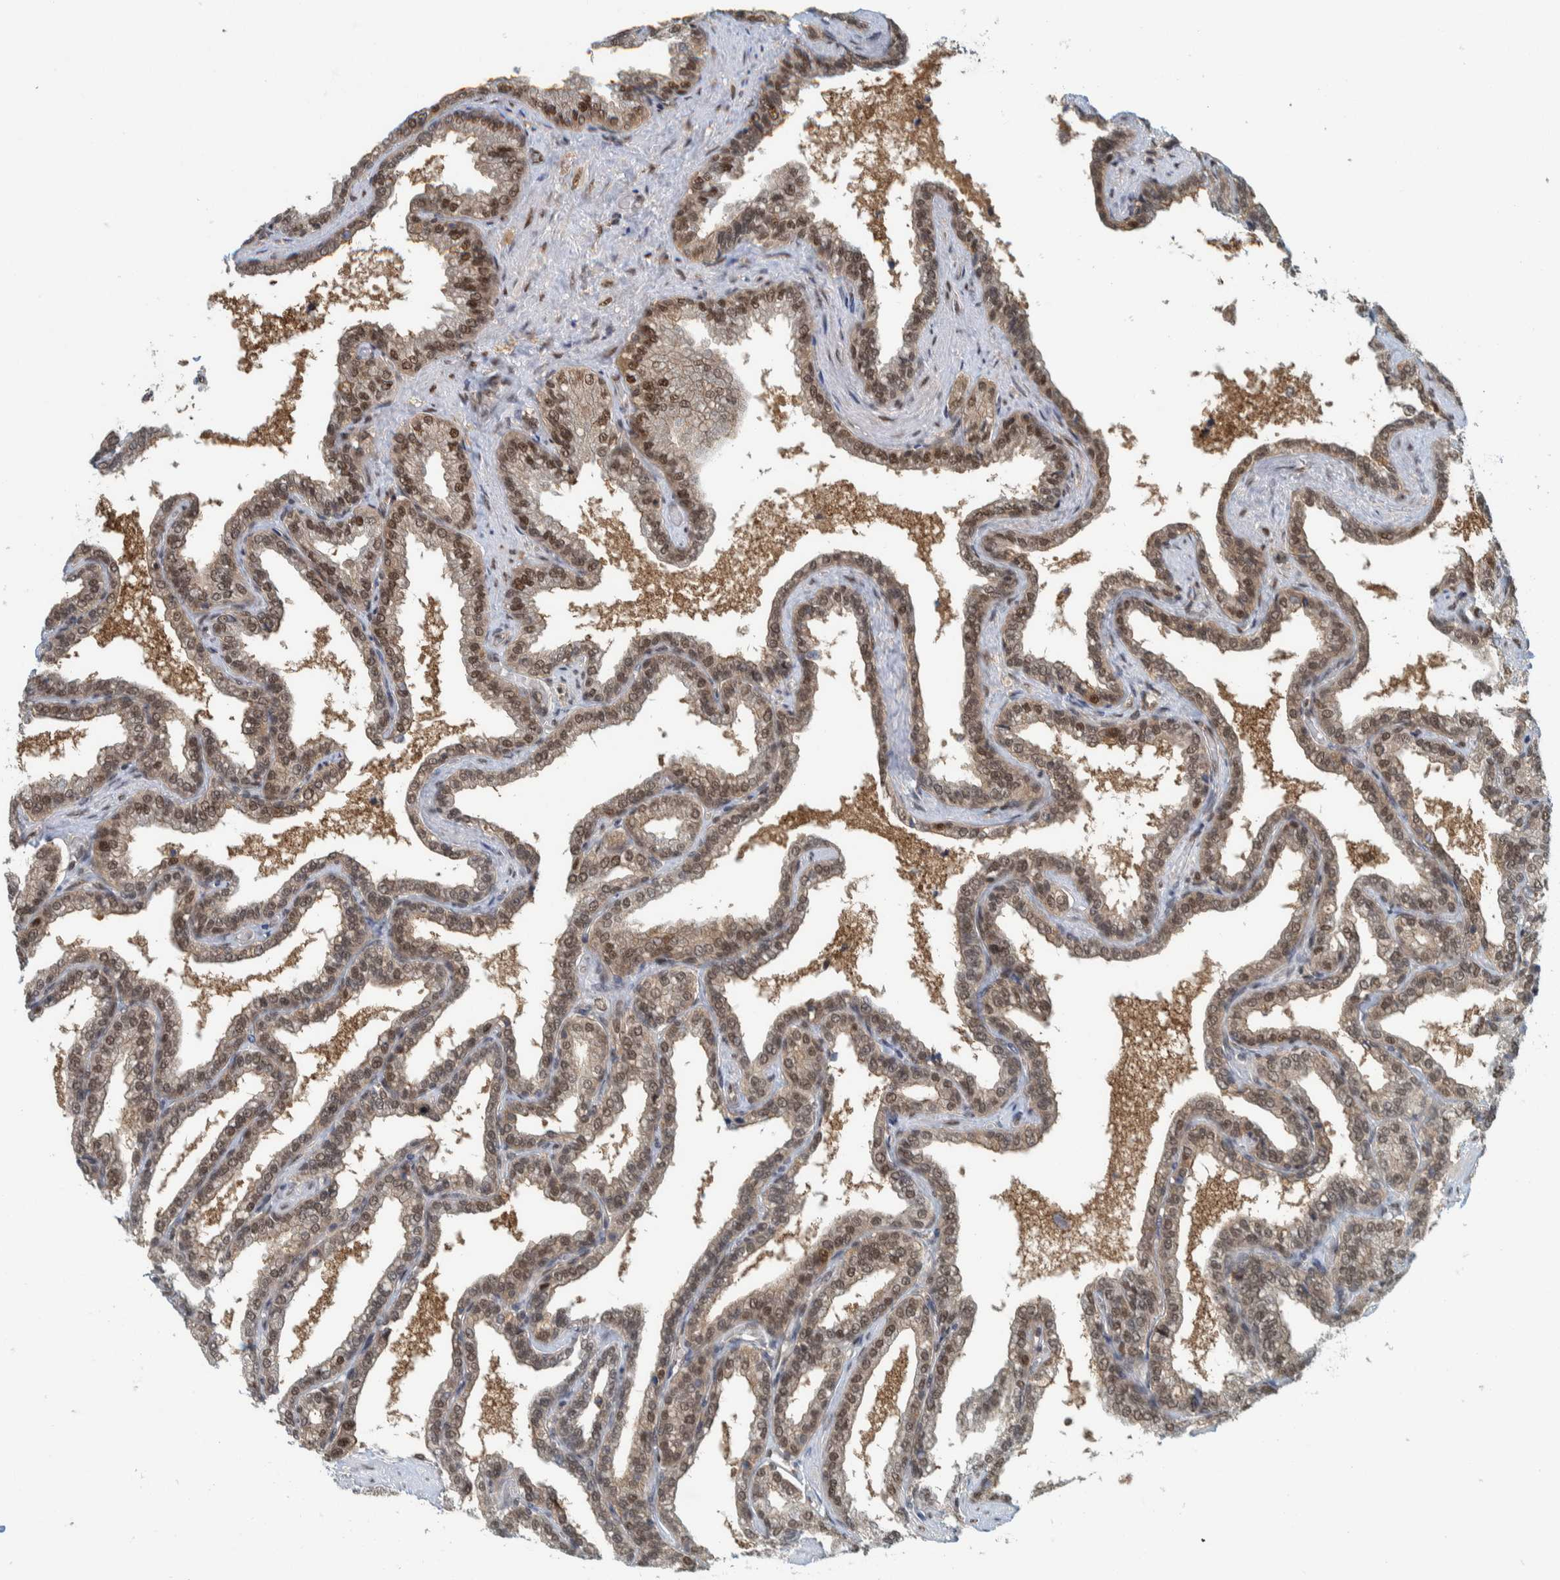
{"staining": {"intensity": "moderate", "quantity": "25%-75%", "location": "nuclear"}, "tissue": "seminal vesicle", "cell_type": "Glandular cells", "image_type": "normal", "snomed": [{"axis": "morphology", "description": "Normal tissue, NOS"}, {"axis": "topography", "description": "Seminal veicle"}], "caption": "Immunohistochemical staining of benign human seminal vesicle demonstrates medium levels of moderate nuclear positivity in about 25%-75% of glandular cells.", "gene": "COPS3", "patient": {"sex": "male", "age": 46}}